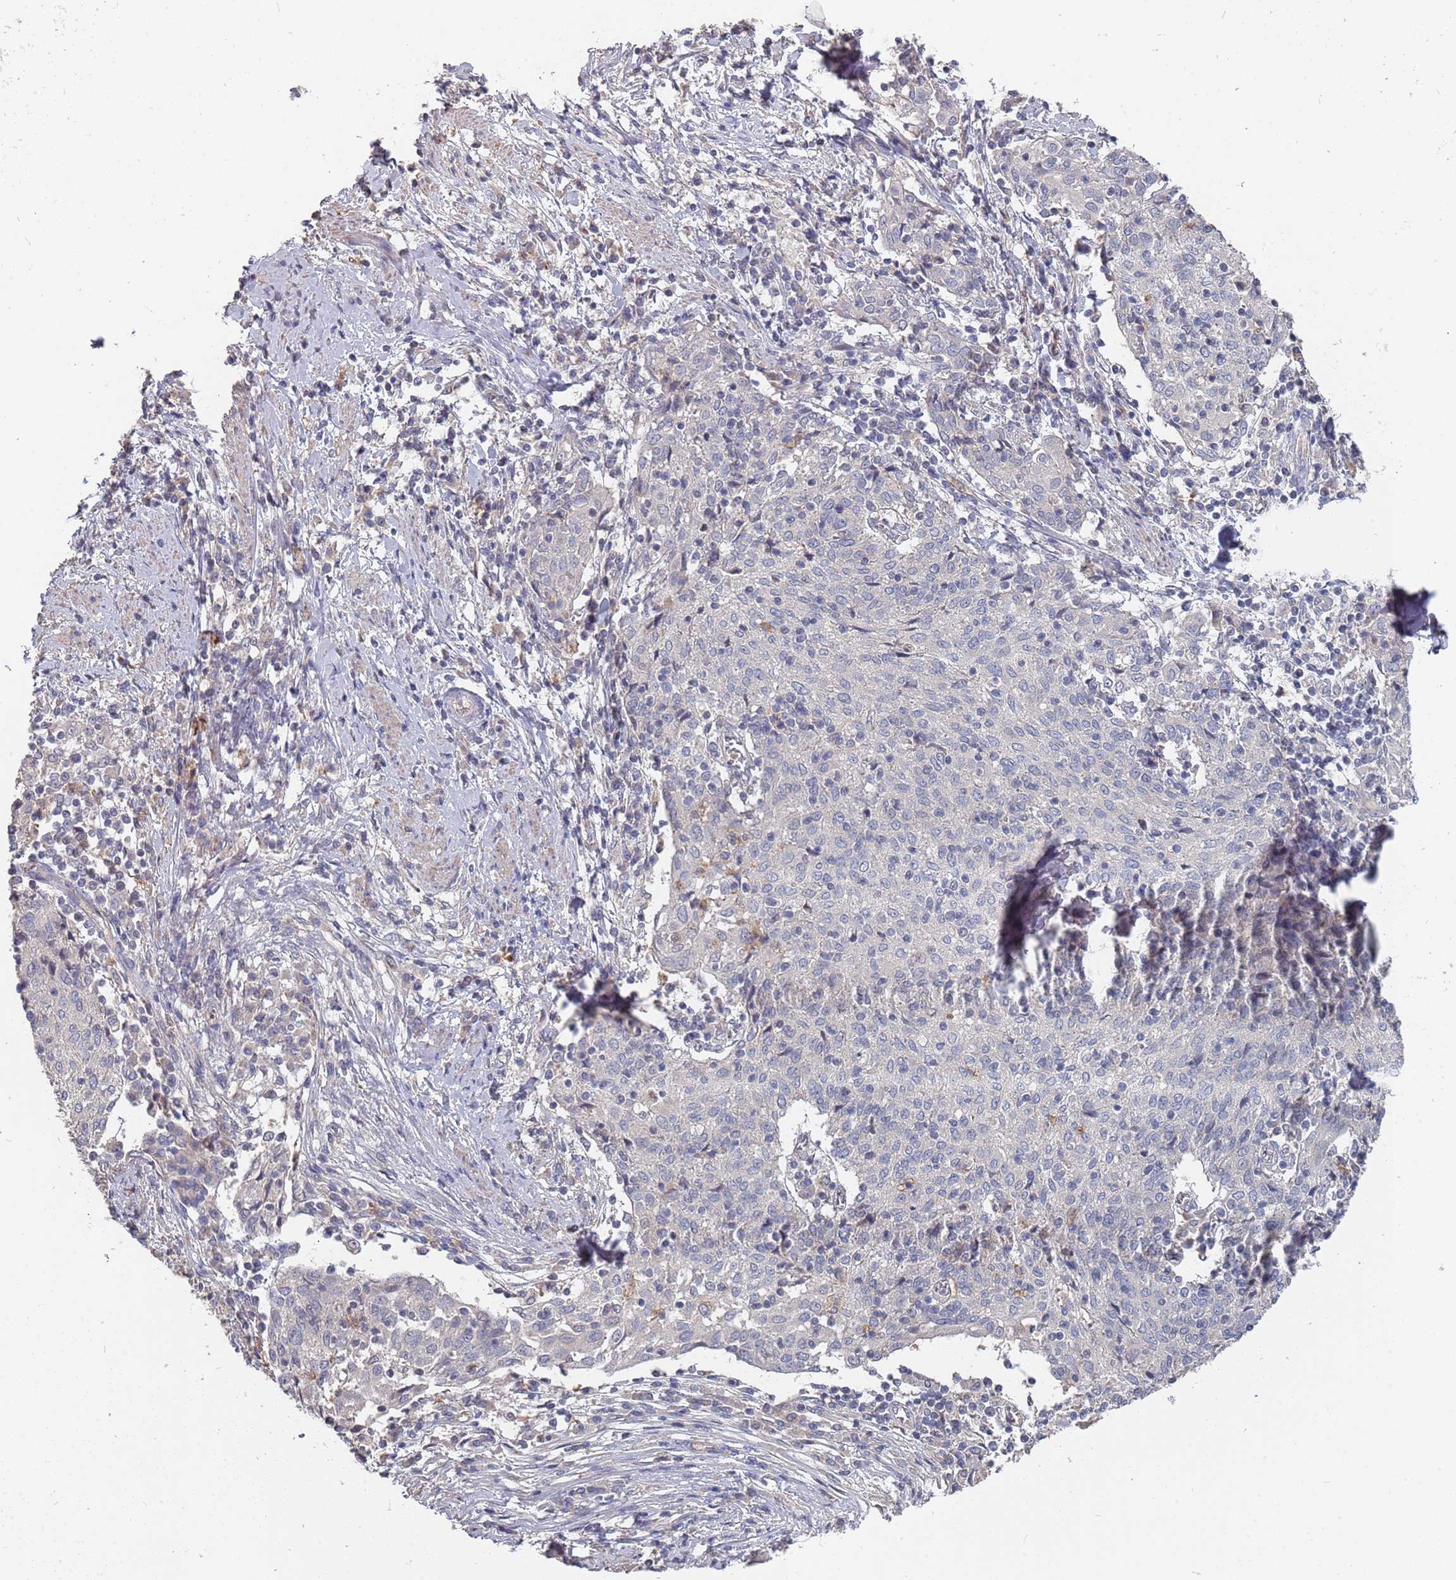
{"staining": {"intensity": "negative", "quantity": "none", "location": "none"}, "tissue": "cervical cancer", "cell_type": "Tumor cells", "image_type": "cancer", "snomed": [{"axis": "morphology", "description": "Squamous cell carcinoma, NOS"}, {"axis": "topography", "description": "Cervix"}], "caption": "Cervical cancer was stained to show a protein in brown. There is no significant expression in tumor cells. The staining is performed using DAB (3,3'-diaminobenzidine) brown chromogen with nuclei counter-stained in using hematoxylin.", "gene": "TCEANC2", "patient": {"sex": "female", "age": 52}}